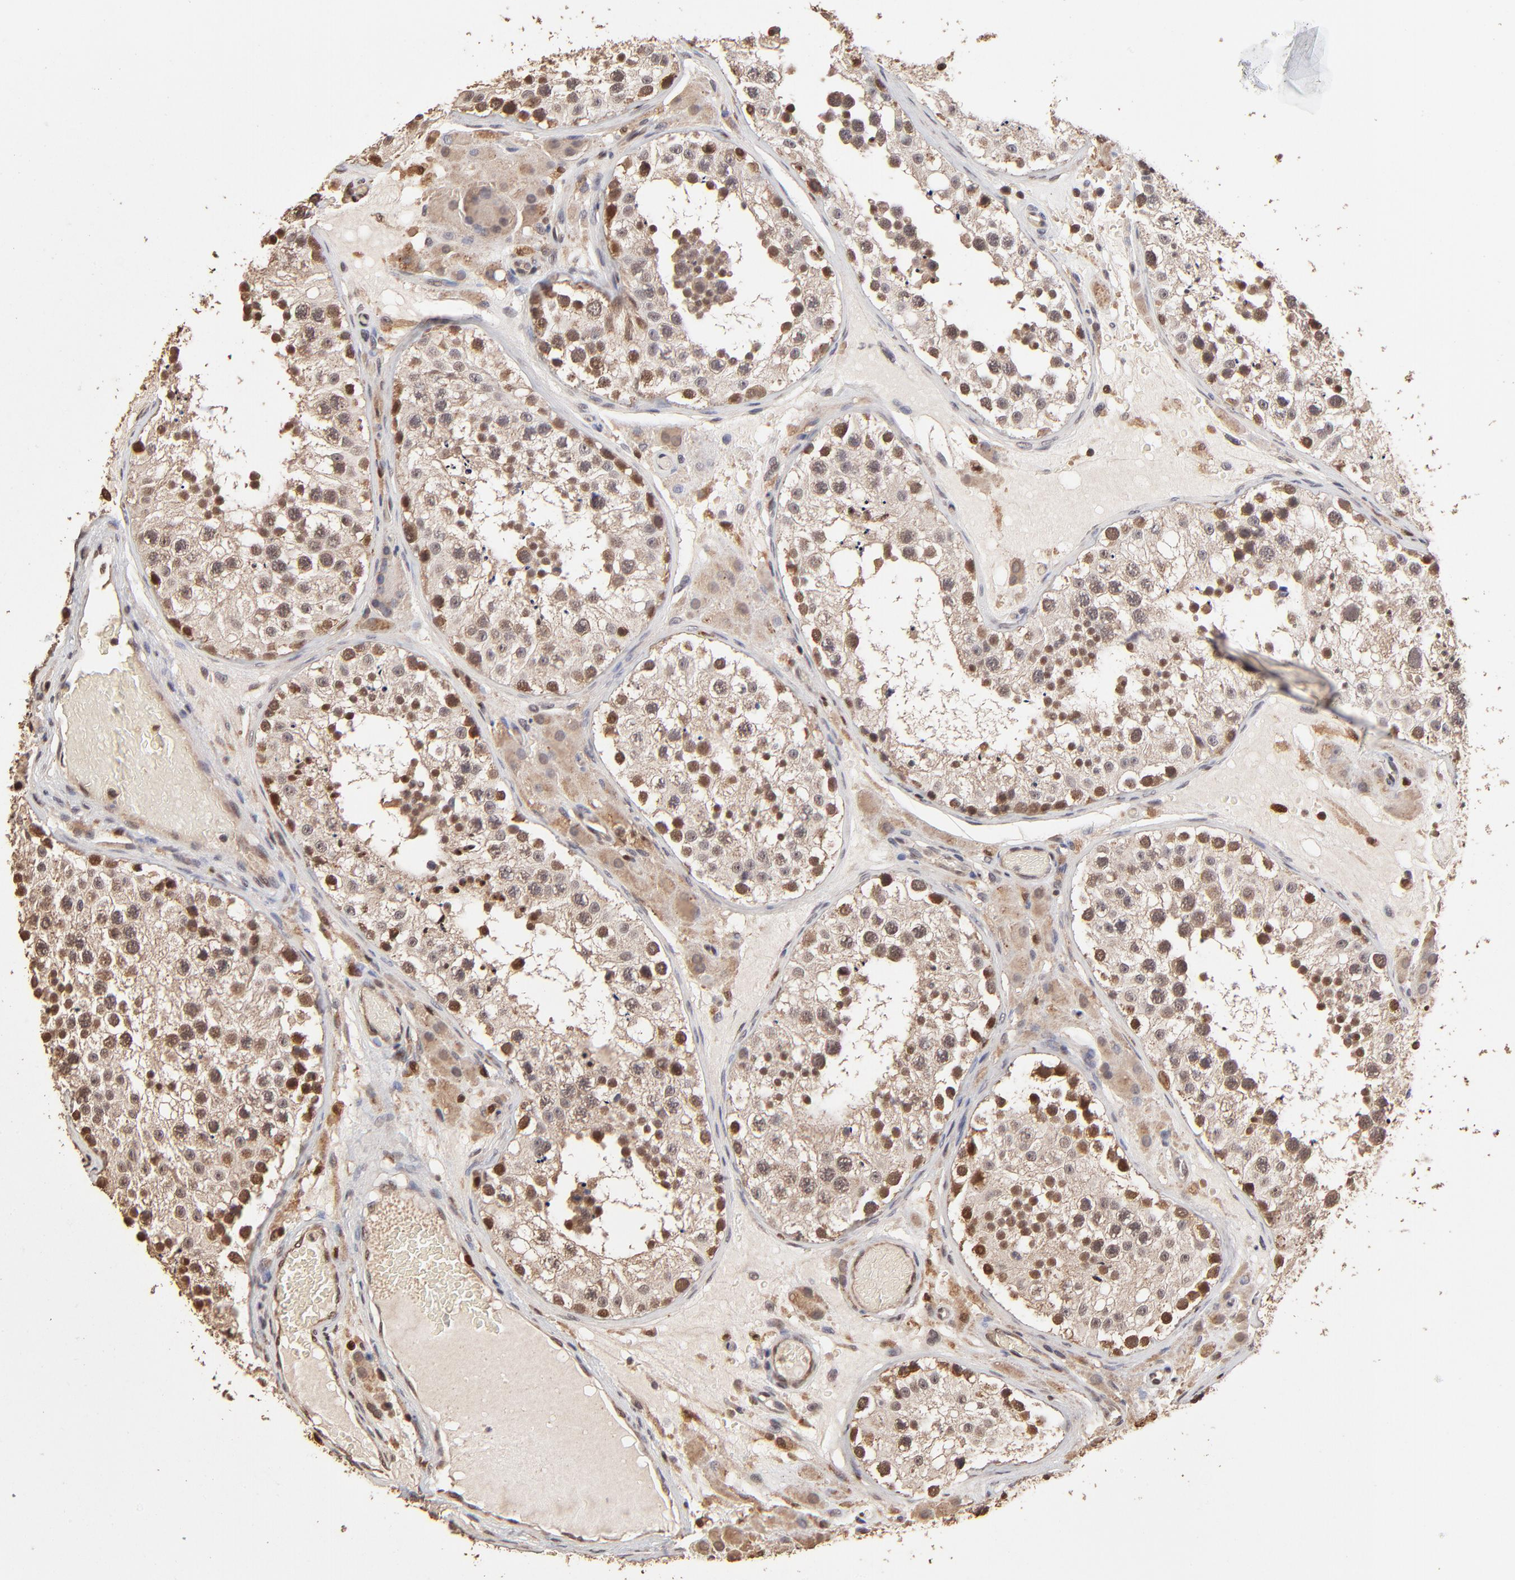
{"staining": {"intensity": "moderate", "quantity": "25%-75%", "location": "nuclear"}, "tissue": "testis", "cell_type": "Cells in seminiferous ducts", "image_type": "normal", "snomed": [{"axis": "morphology", "description": "Normal tissue, NOS"}, {"axis": "topography", "description": "Testis"}], "caption": "Immunohistochemistry (IHC) staining of benign testis, which demonstrates medium levels of moderate nuclear positivity in about 25%-75% of cells in seminiferous ducts indicating moderate nuclear protein expression. The staining was performed using DAB (3,3'-diaminobenzidine) (brown) for protein detection and nuclei were counterstained in hematoxylin (blue).", "gene": "CASP1", "patient": {"sex": "male", "age": 26}}